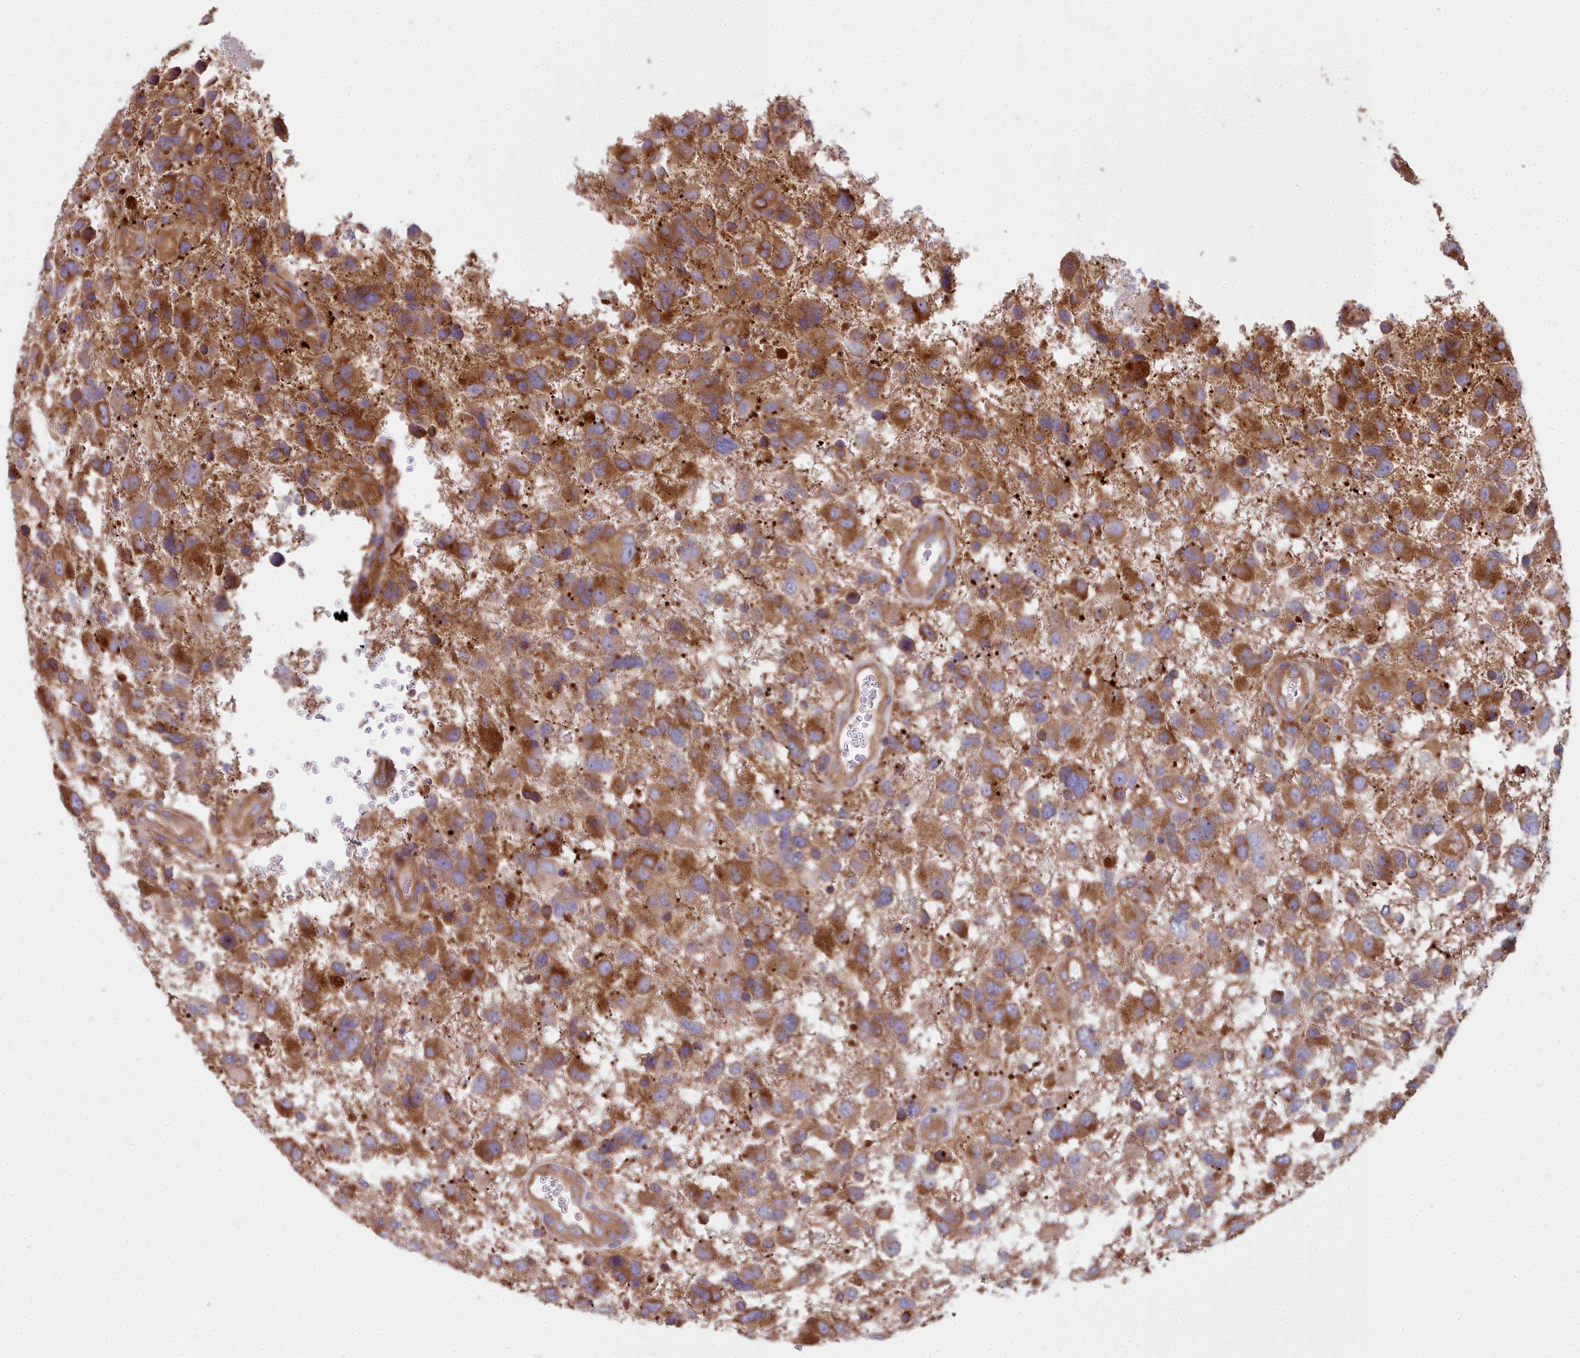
{"staining": {"intensity": "strong", "quantity": ">75%", "location": "cytoplasmic/membranous"}, "tissue": "glioma", "cell_type": "Tumor cells", "image_type": "cancer", "snomed": [{"axis": "morphology", "description": "Glioma, malignant, High grade"}, {"axis": "topography", "description": "Brain"}], "caption": "Immunohistochemical staining of glioma reveals strong cytoplasmic/membranous protein expression in about >75% of tumor cells.", "gene": "DCTN3", "patient": {"sex": "male", "age": 61}}